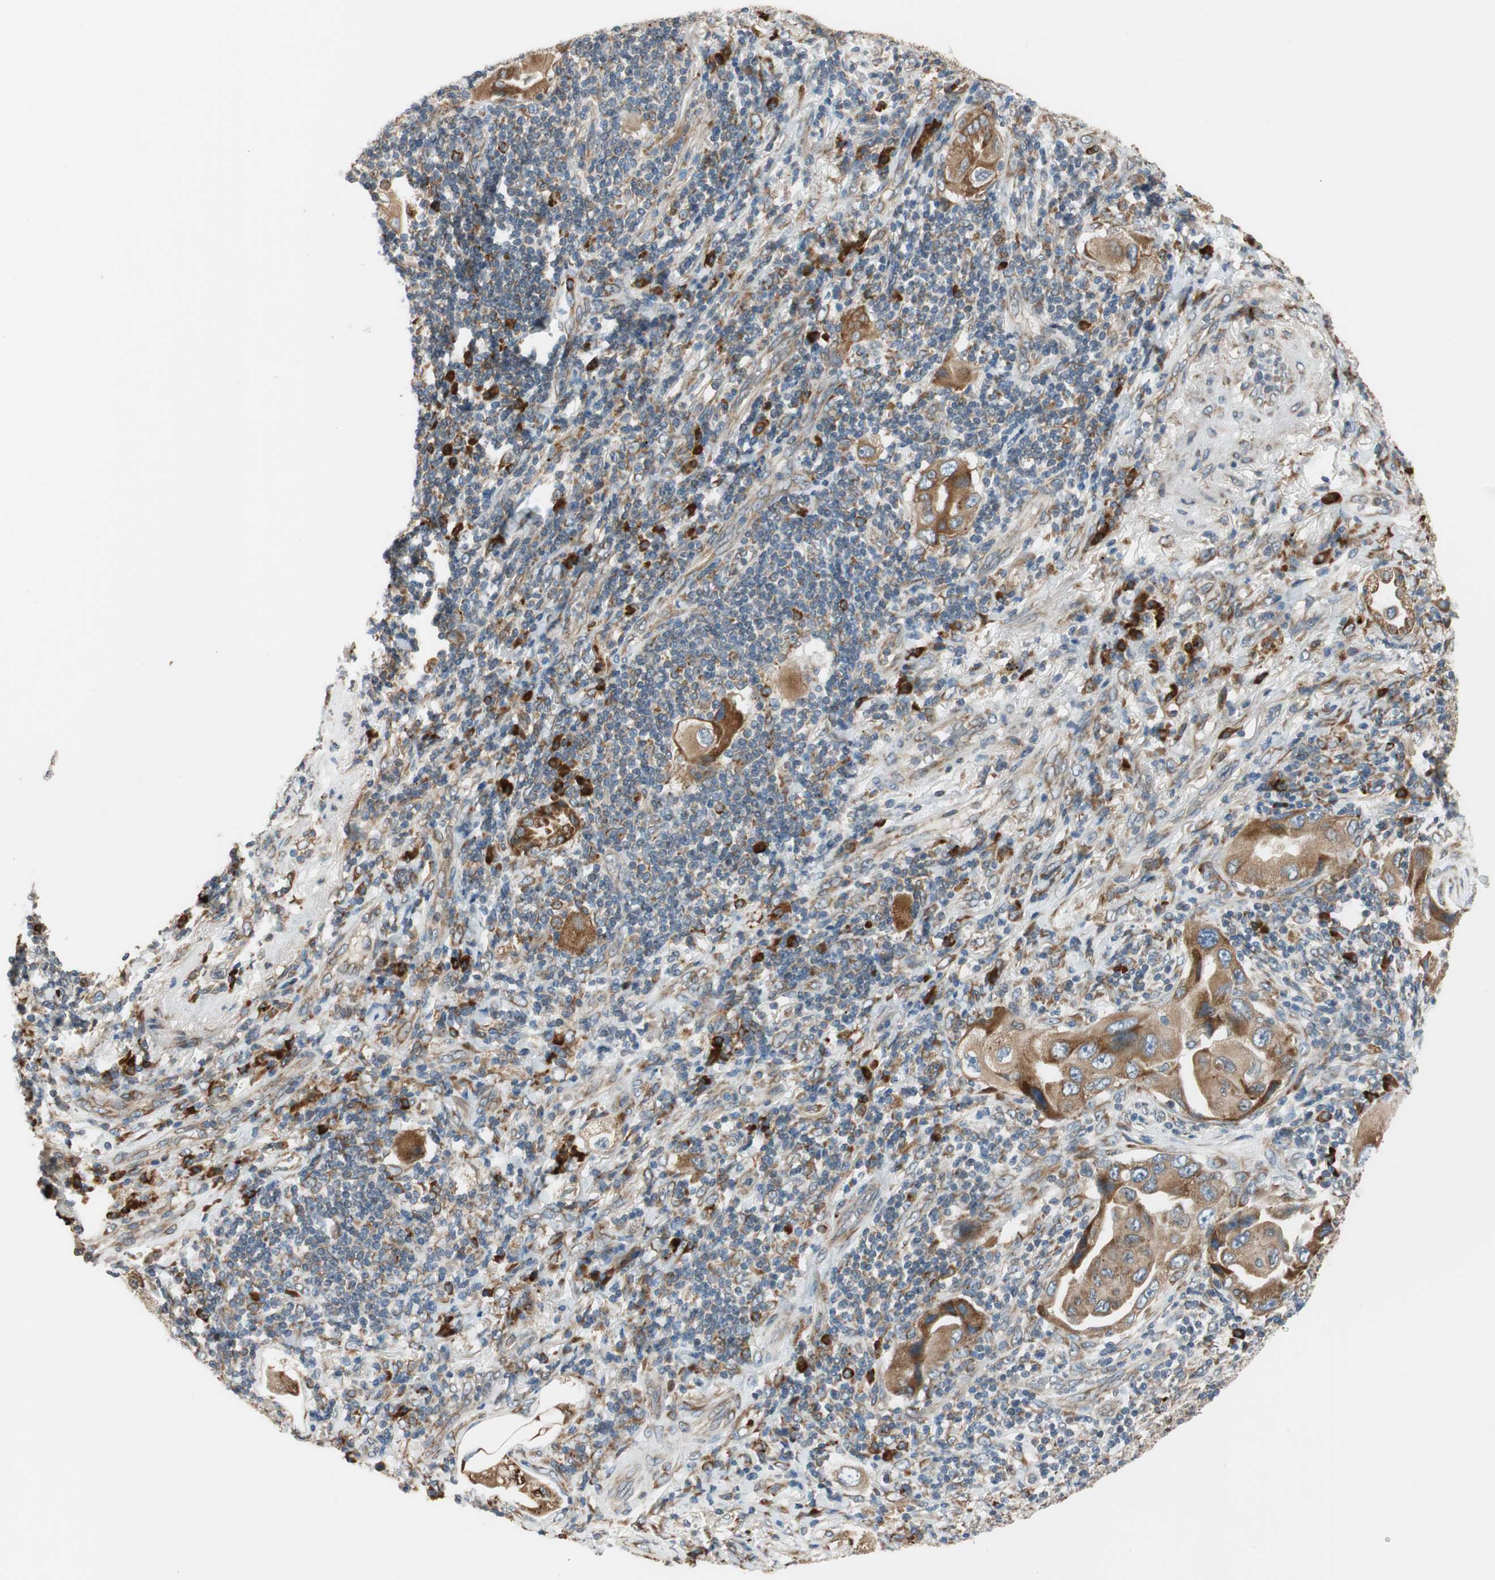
{"staining": {"intensity": "moderate", "quantity": ">75%", "location": "cytoplasmic/membranous"}, "tissue": "lung cancer", "cell_type": "Tumor cells", "image_type": "cancer", "snomed": [{"axis": "morphology", "description": "Adenocarcinoma, NOS"}, {"axis": "topography", "description": "Lung"}], "caption": "A brown stain shows moderate cytoplasmic/membranous positivity of a protein in human lung cancer tumor cells.", "gene": "RPN2", "patient": {"sex": "female", "age": 65}}